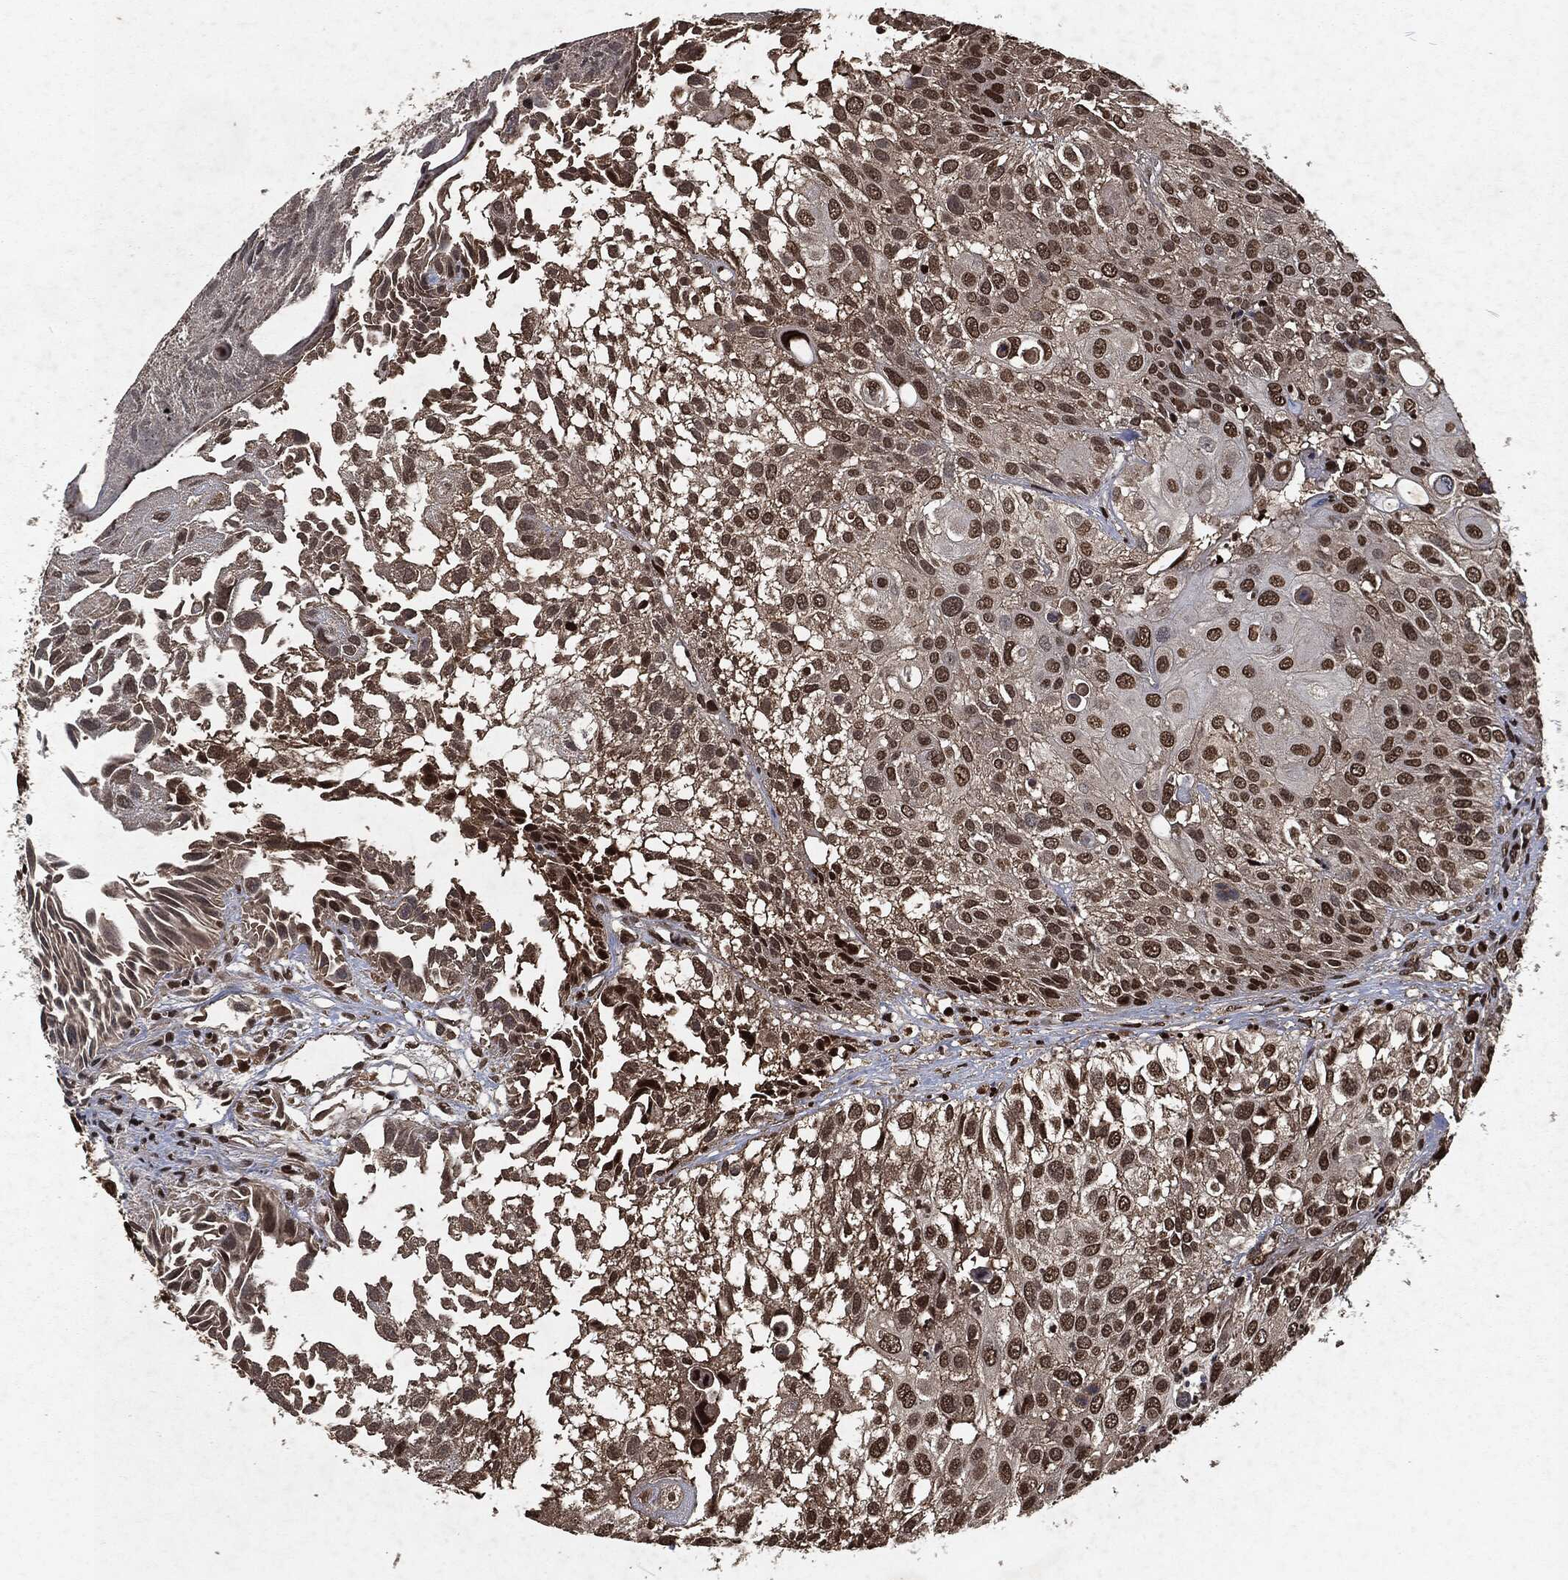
{"staining": {"intensity": "strong", "quantity": "<25%", "location": "nuclear"}, "tissue": "urothelial cancer", "cell_type": "Tumor cells", "image_type": "cancer", "snomed": [{"axis": "morphology", "description": "Urothelial carcinoma, High grade"}, {"axis": "topography", "description": "Urinary bladder"}], "caption": "Urothelial cancer stained with DAB immunohistochemistry demonstrates medium levels of strong nuclear positivity in approximately <25% of tumor cells. (IHC, brightfield microscopy, high magnification).", "gene": "SNAI1", "patient": {"sex": "female", "age": 79}}